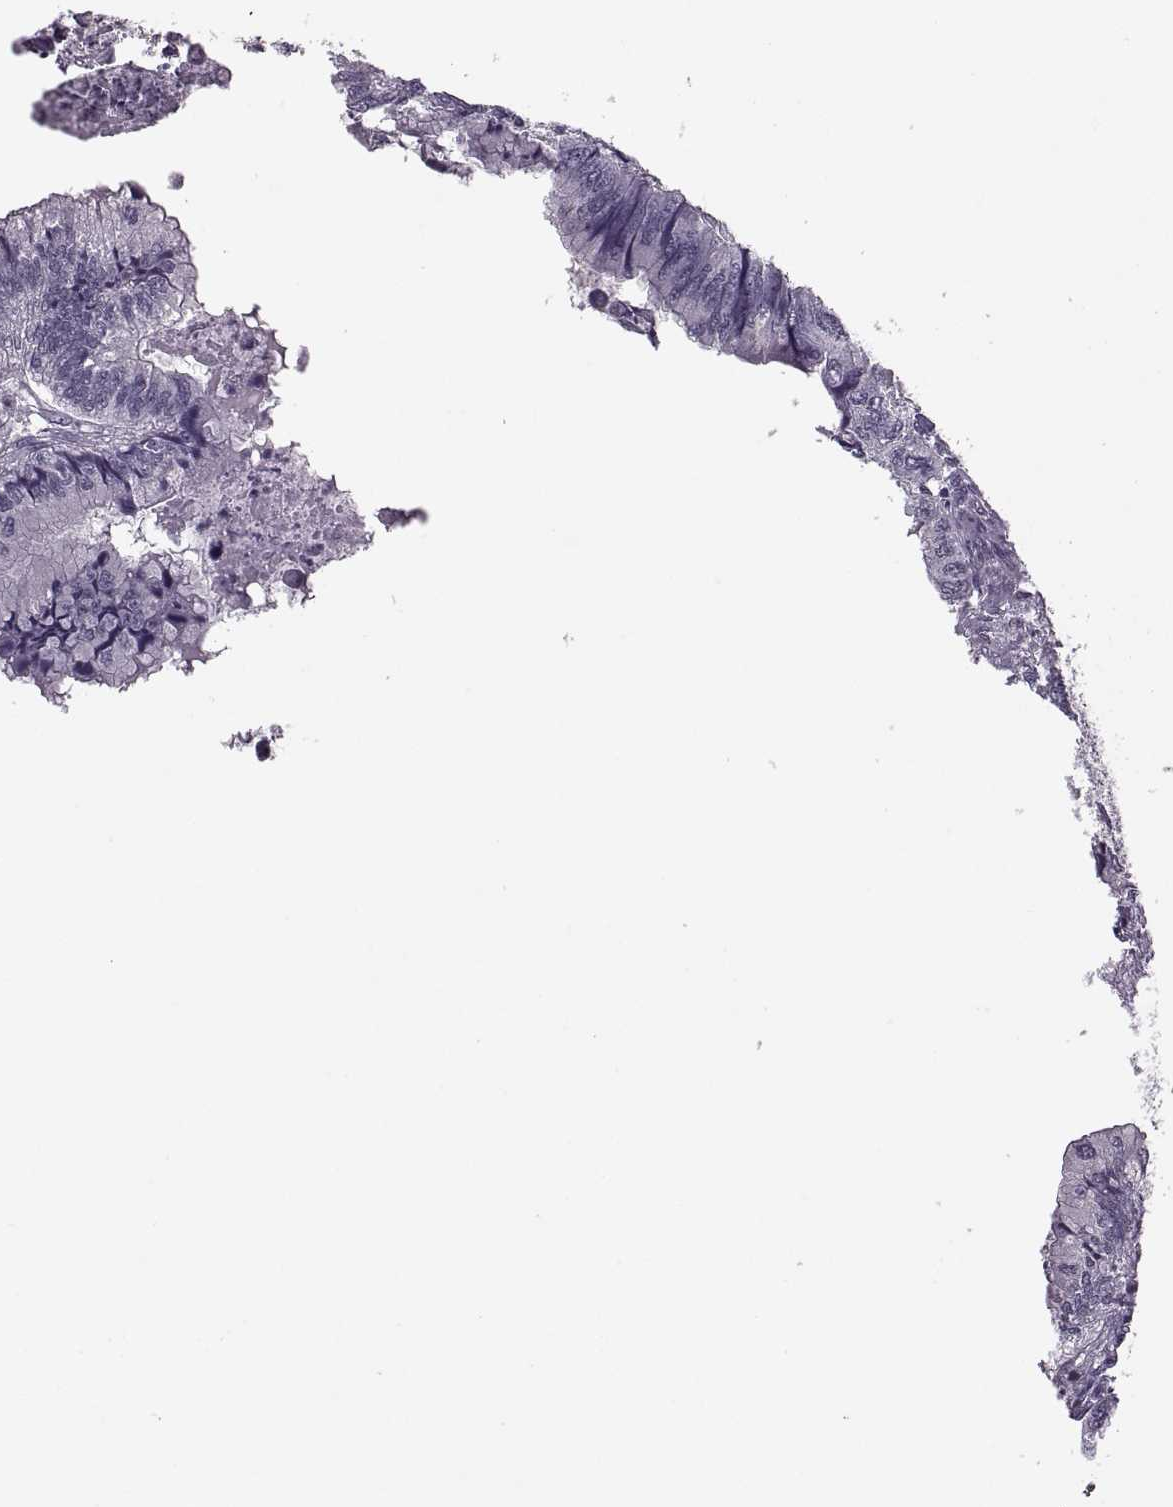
{"staining": {"intensity": "negative", "quantity": "none", "location": "none"}, "tissue": "colorectal cancer", "cell_type": "Tumor cells", "image_type": "cancer", "snomed": [{"axis": "morphology", "description": "Adenocarcinoma, NOS"}, {"axis": "topography", "description": "Colon"}], "caption": "Immunohistochemistry (IHC) photomicrograph of colorectal adenocarcinoma stained for a protein (brown), which exhibits no positivity in tumor cells.", "gene": "LUZP2", "patient": {"sex": "male", "age": 53}}